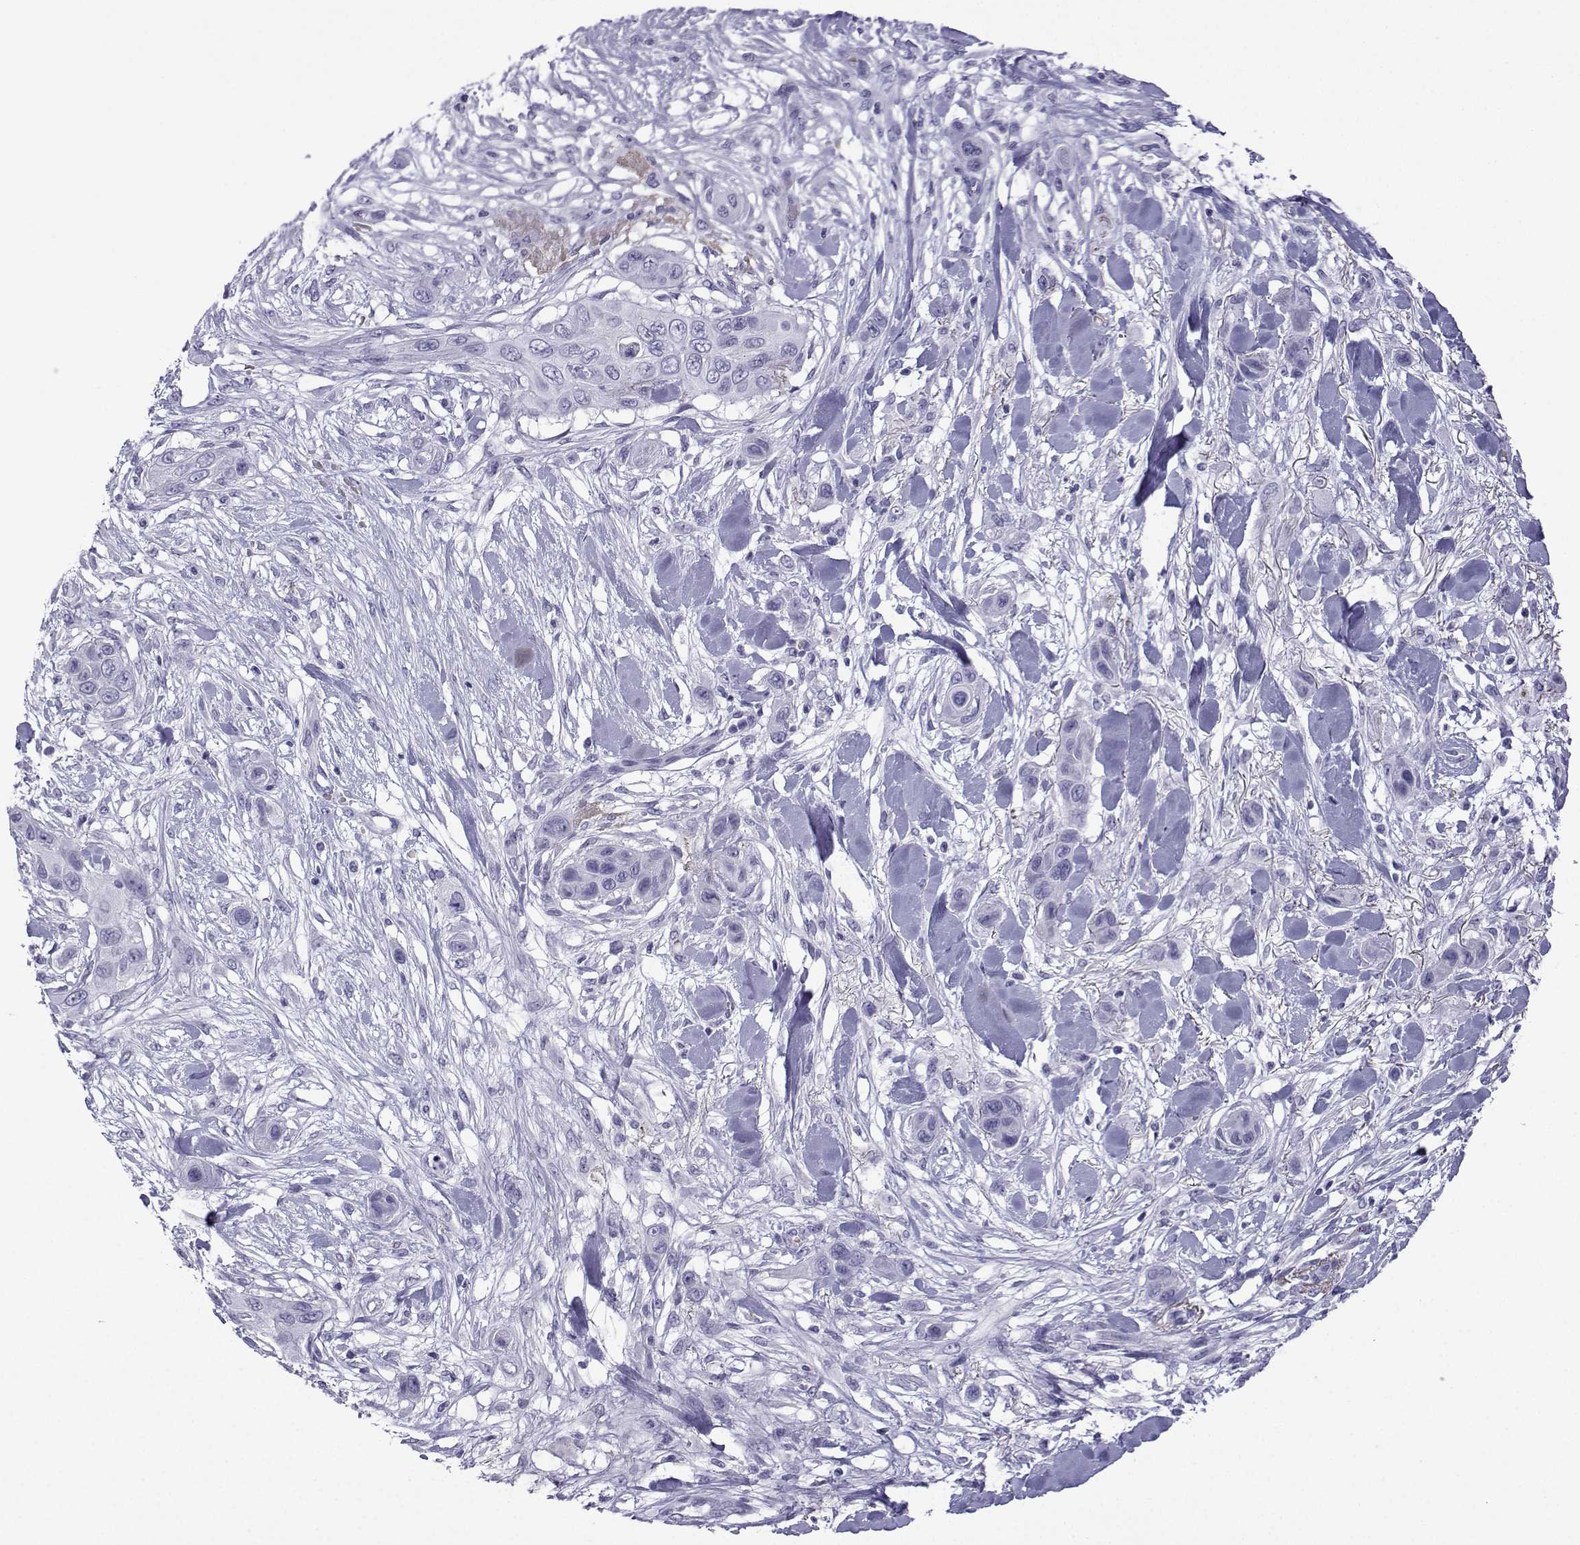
{"staining": {"intensity": "negative", "quantity": "none", "location": "none"}, "tissue": "skin cancer", "cell_type": "Tumor cells", "image_type": "cancer", "snomed": [{"axis": "morphology", "description": "Squamous cell carcinoma, NOS"}, {"axis": "topography", "description": "Skin"}], "caption": "Histopathology image shows no protein positivity in tumor cells of skin cancer (squamous cell carcinoma) tissue.", "gene": "TRIM46", "patient": {"sex": "male", "age": 79}}